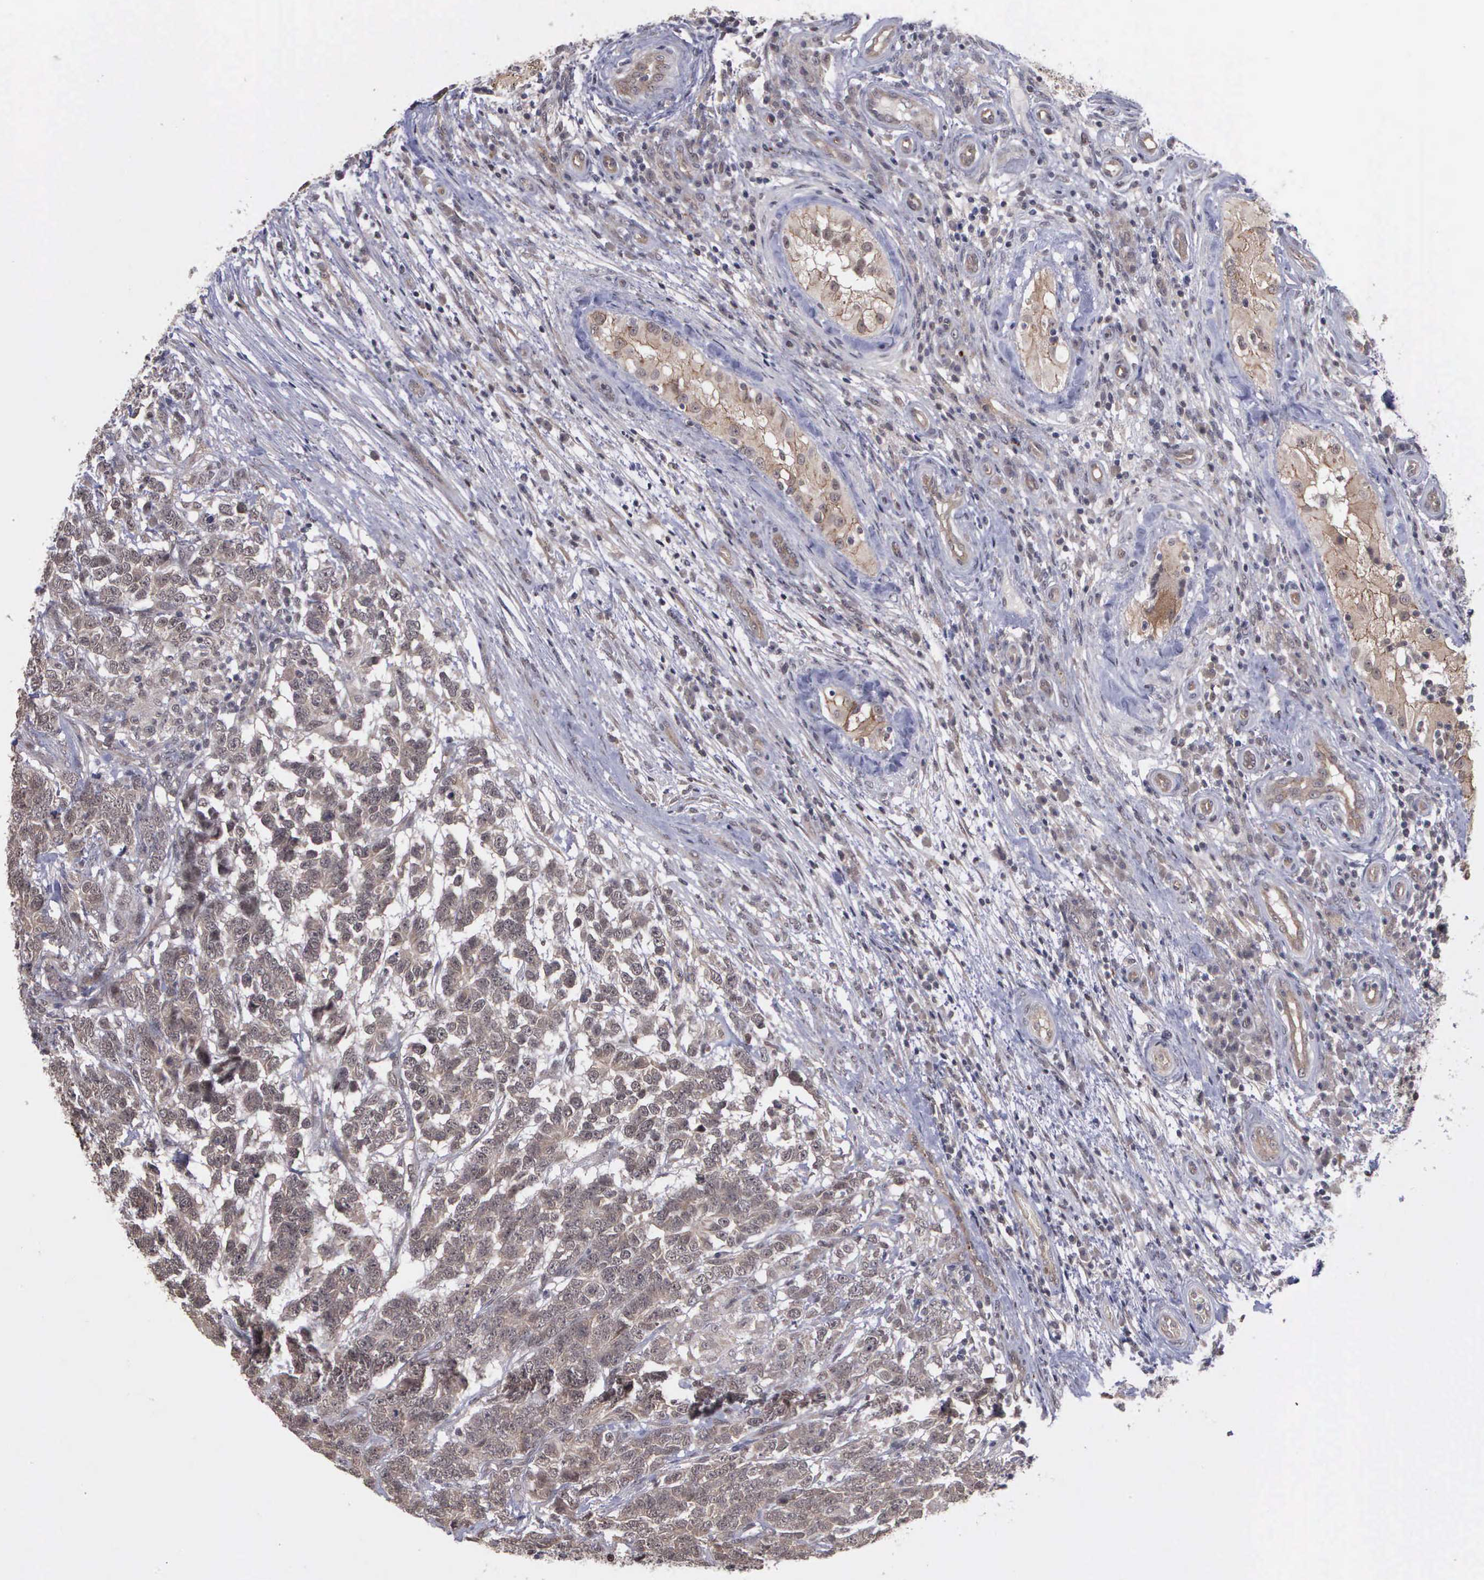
{"staining": {"intensity": "weak", "quantity": ">75%", "location": "cytoplasmic/membranous"}, "tissue": "testis cancer", "cell_type": "Tumor cells", "image_type": "cancer", "snomed": [{"axis": "morphology", "description": "Carcinoma, Embryonal, NOS"}, {"axis": "topography", "description": "Testis"}], "caption": "This is an image of immunohistochemistry staining of testis embryonal carcinoma, which shows weak staining in the cytoplasmic/membranous of tumor cells.", "gene": "MAP3K9", "patient": {"sex": "male", "age": 26}}